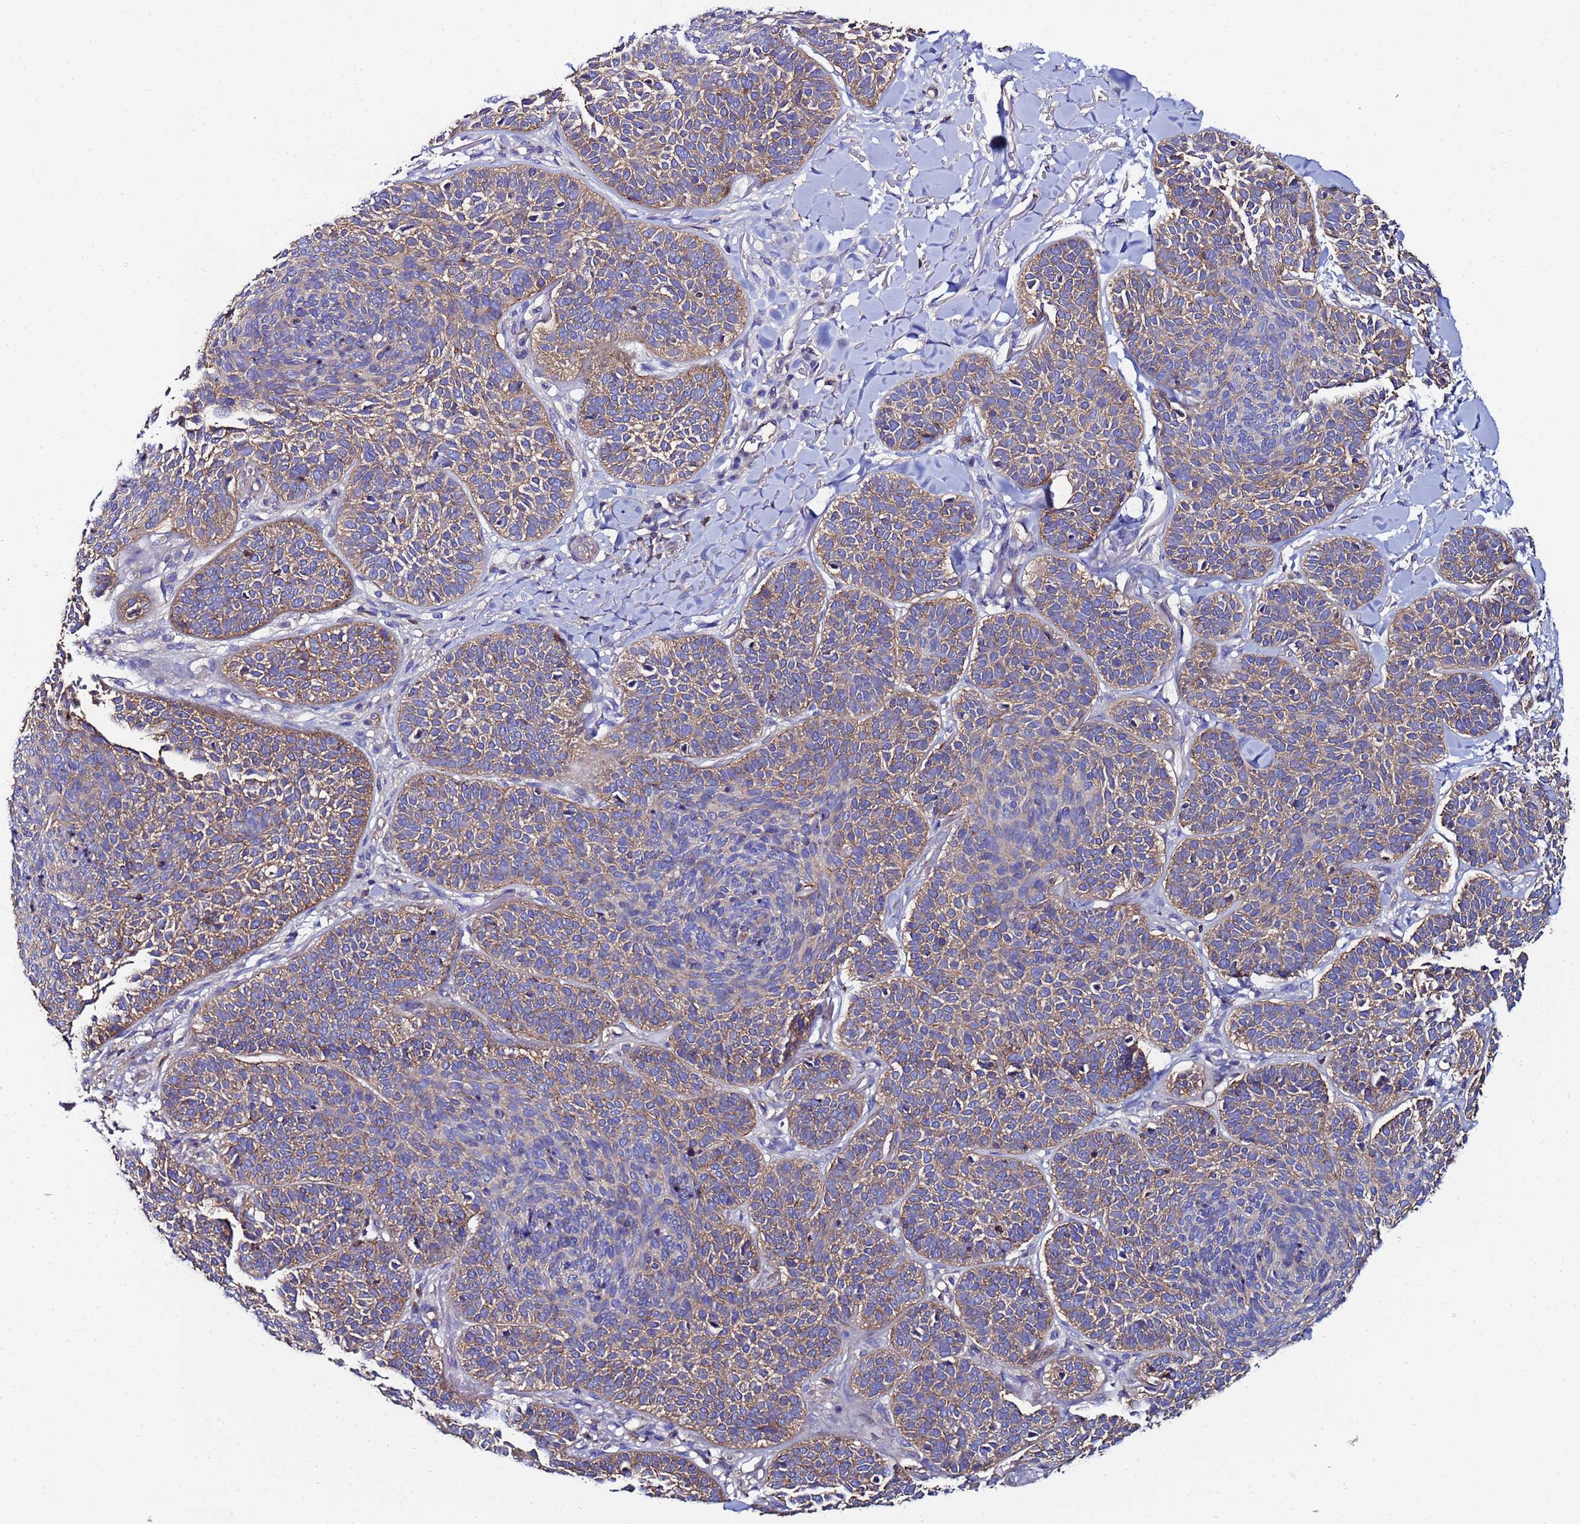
{"staining": {"intensity": "weak", "quantity": "25%-75%", "location": "cytoplasmic/membranous"}, "tissue": "skin cancer", "cell_type": "Tumor cells", "image_type": "cancer", "snomed": [{"axis": "morphology", "description": "Basal cell carcinoma"}, {"axis": "topography", "description": "Skin"}], "caption": "Tumor cells reveal low levels of weak cytoplasmic/membranous expression in approximately 25%-75% of cells in skin cancer.", "gene": "POTEE", "patient": {"sex": "male", "age": 85}}